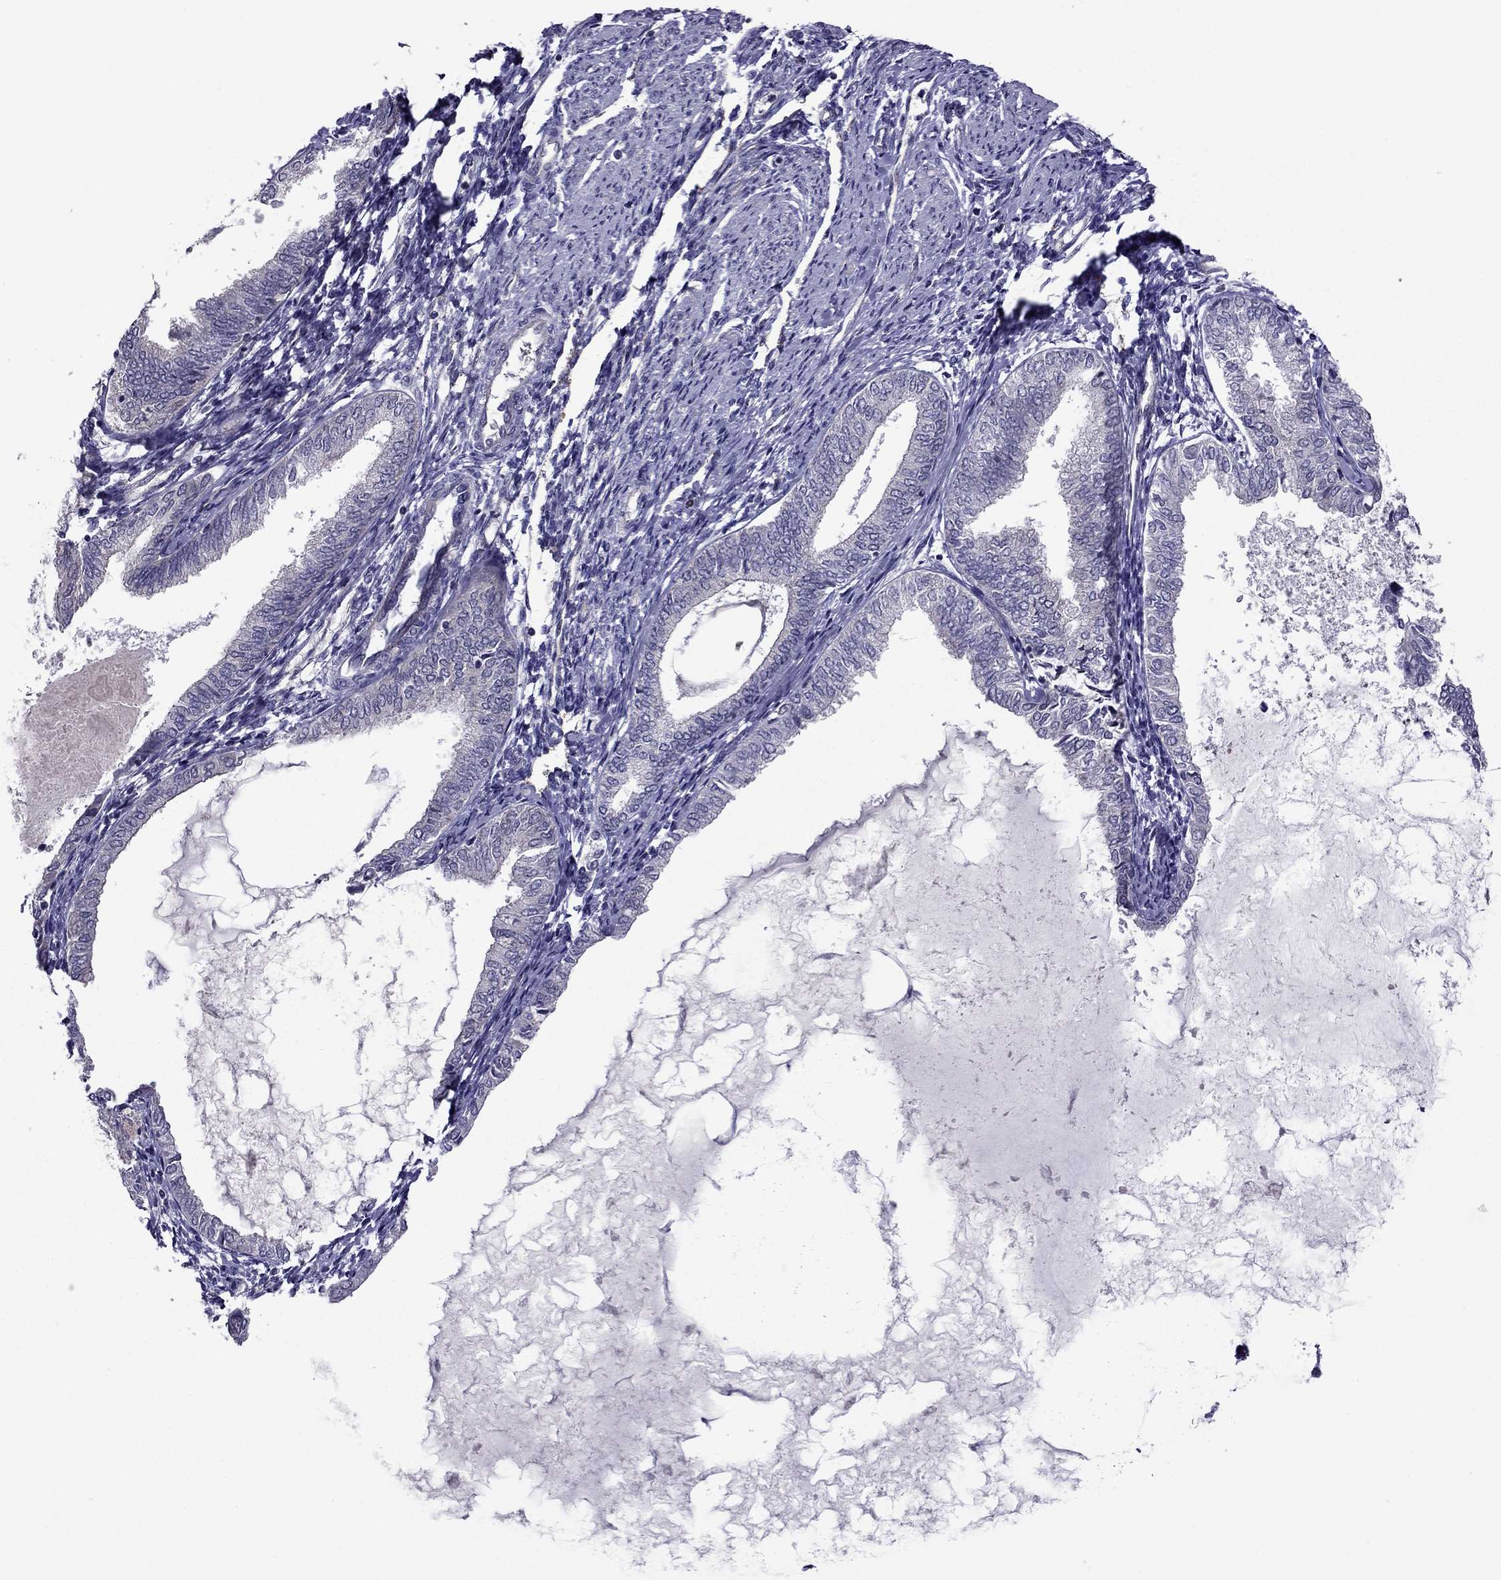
{"staining": {"intensity": "negative", "quantity": "none", "location": "none"}, "tissue": "endometrial cancer", "cell_type": "Tumor cells", "image_type": "cancer", "snomed": [{"axis": "morphology", "description": "Adenocarcinoma, NOS"}, {"axis": "topography", "description": "Endometrium"}], "caption": "The image reveals no significant staining in tumor cells of endometrial cancer. Nuclei are stained in blue.", "gene": "CDK5", "patient": {"sex": "female", "age": 68}}